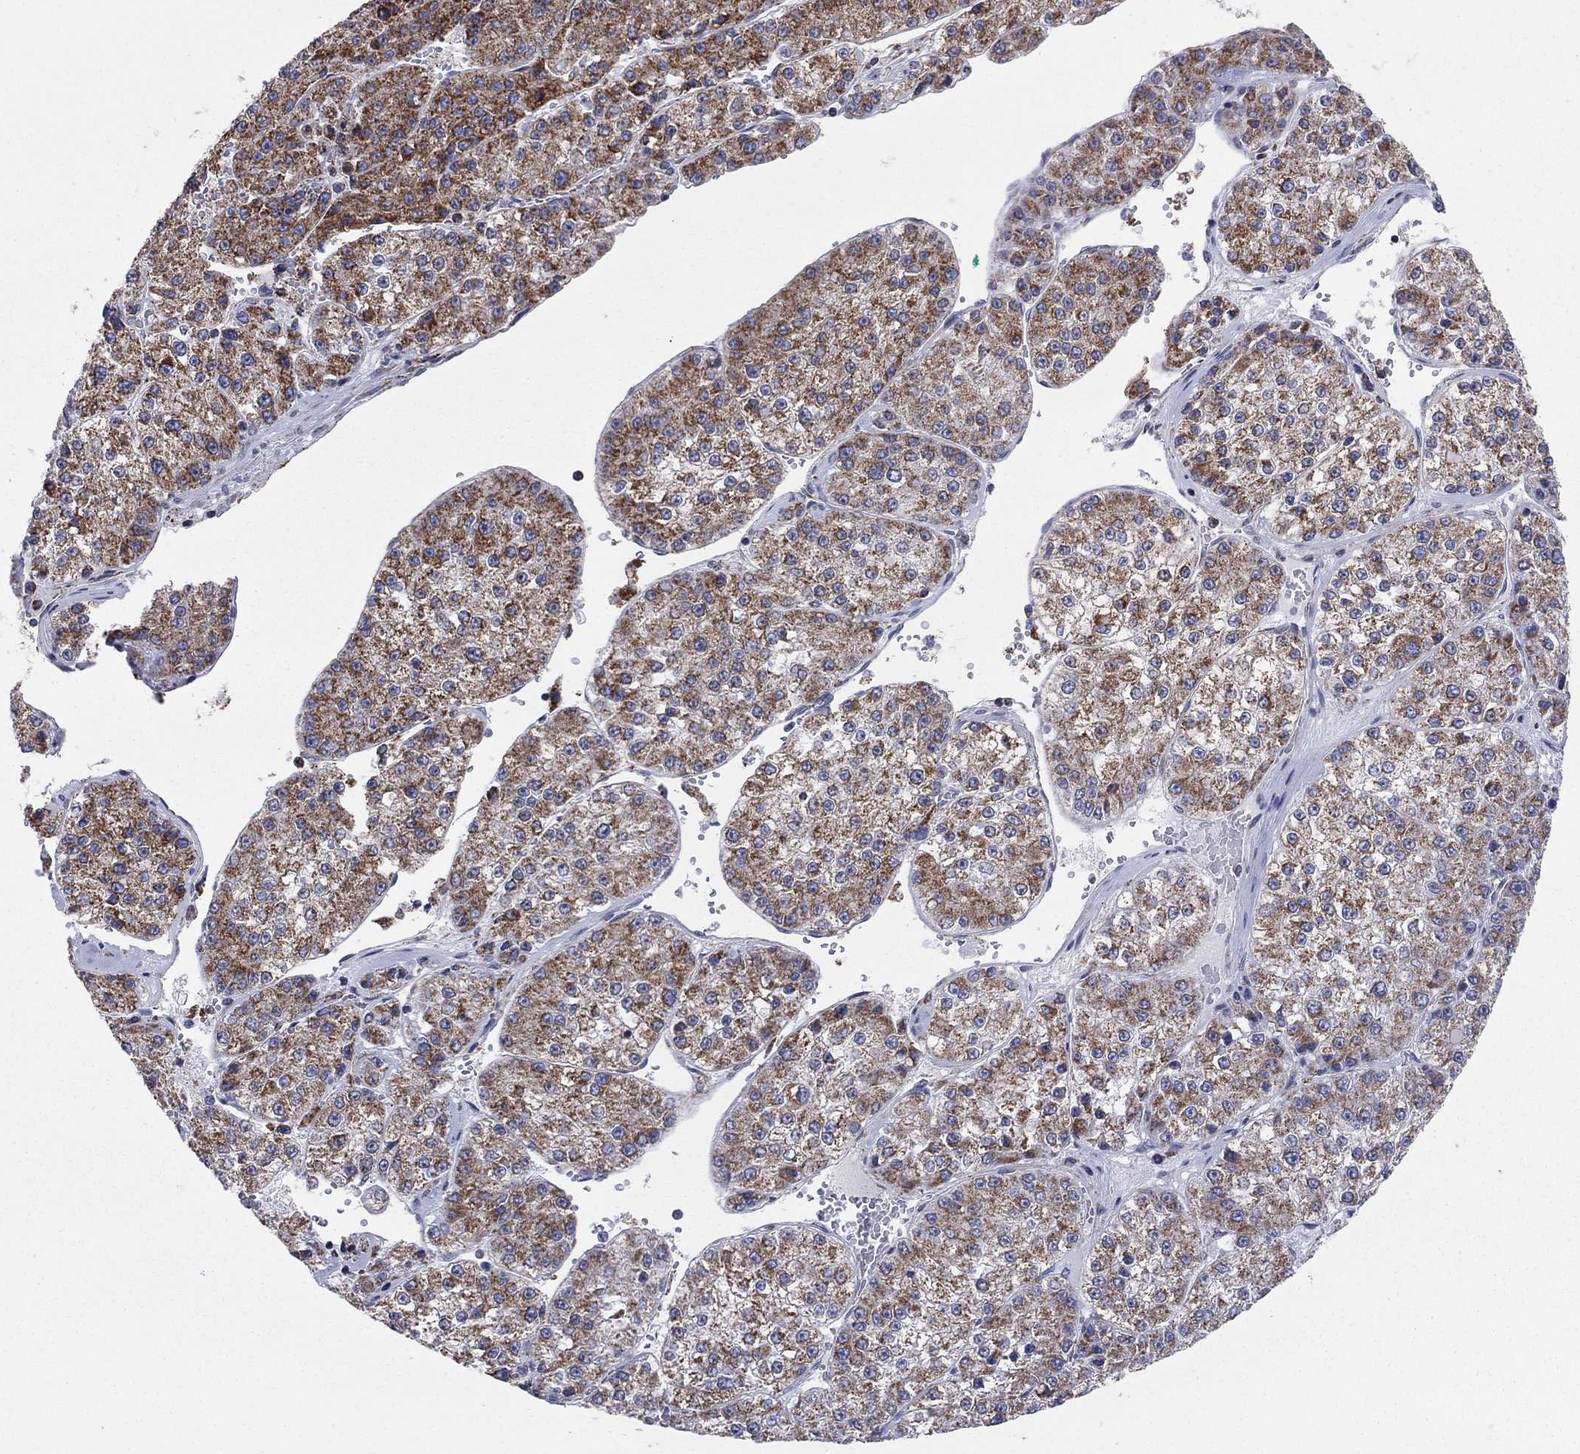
{"staining": {"intensity": "strong", "quantity": ">75%", "location": "cytoplasmic/membranous"}, "tissue": "liver cancer", "cell_type": "Tumor cells", "image_type": "cancer", "snomed": [{"axis": "morphology", "description": "Carcinoma, Hepatocellular, NOS"}, {"axis": "topography", "description": "Liver"}], "caption": "A photomicrograph of human liver hepatocellular carcinoma stained for a protein exhibits strong cytoplasmic/membranous brown staining in tumor cells.", "gene": "KISS1R", "patient": {"sex": "female", "age": 73}}